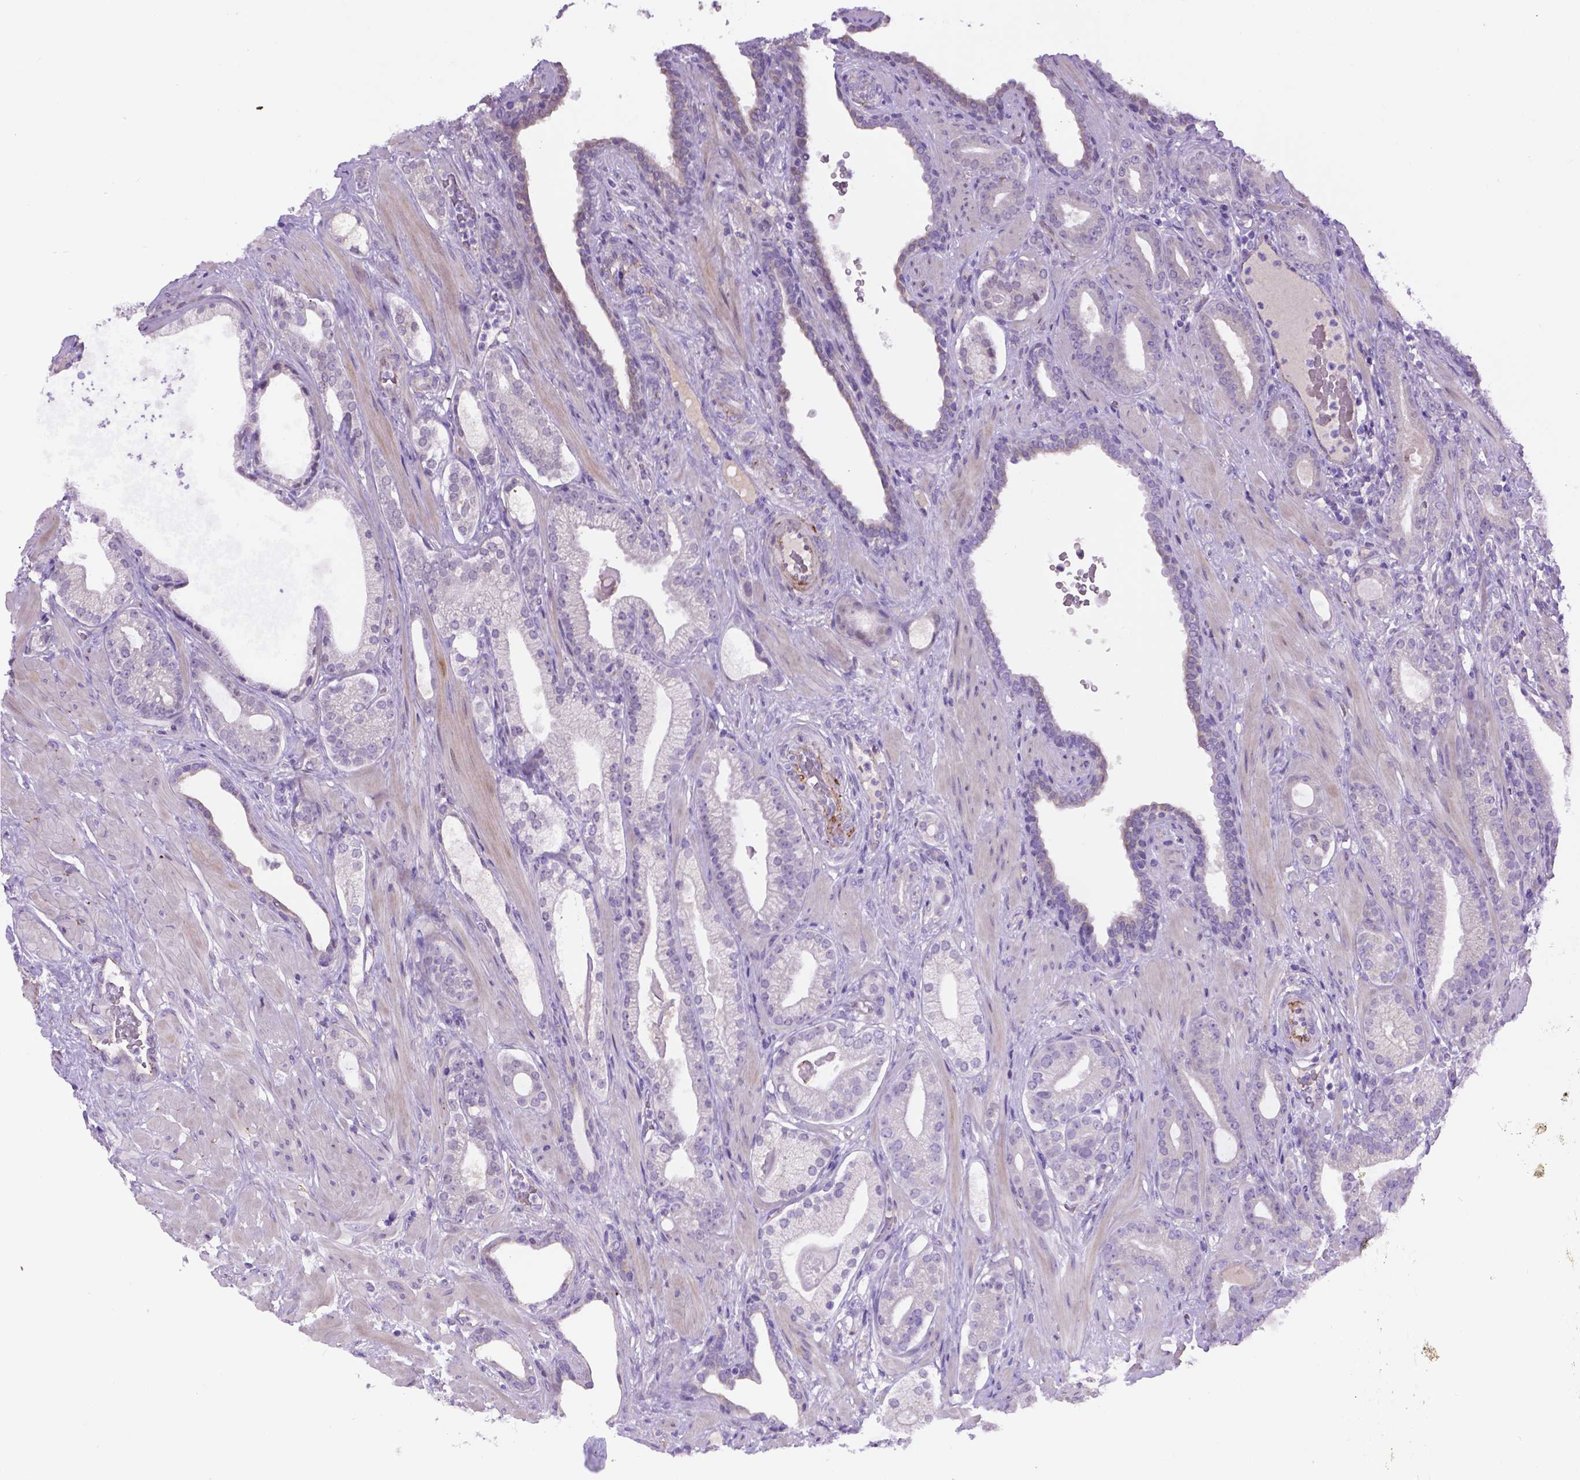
{"staining": {"intensity": "negative", "quantity": "none", "location": "none"}, "tissue": "prostate cancer", "cell_type": "Tumor cells", "image_type": "cancer", "snomed": [{"axis": "morphology", "description": "Adenocarcinoma, Low grade"}, {"axis": "topography", "description": "Prostate"}], "caption": "A photomicrograph of prostate cancer stained for a protein exhibits no brown staining in tumor cells.", "gene": "CCER2", "patient": {"sex": "male", "age": 57}}